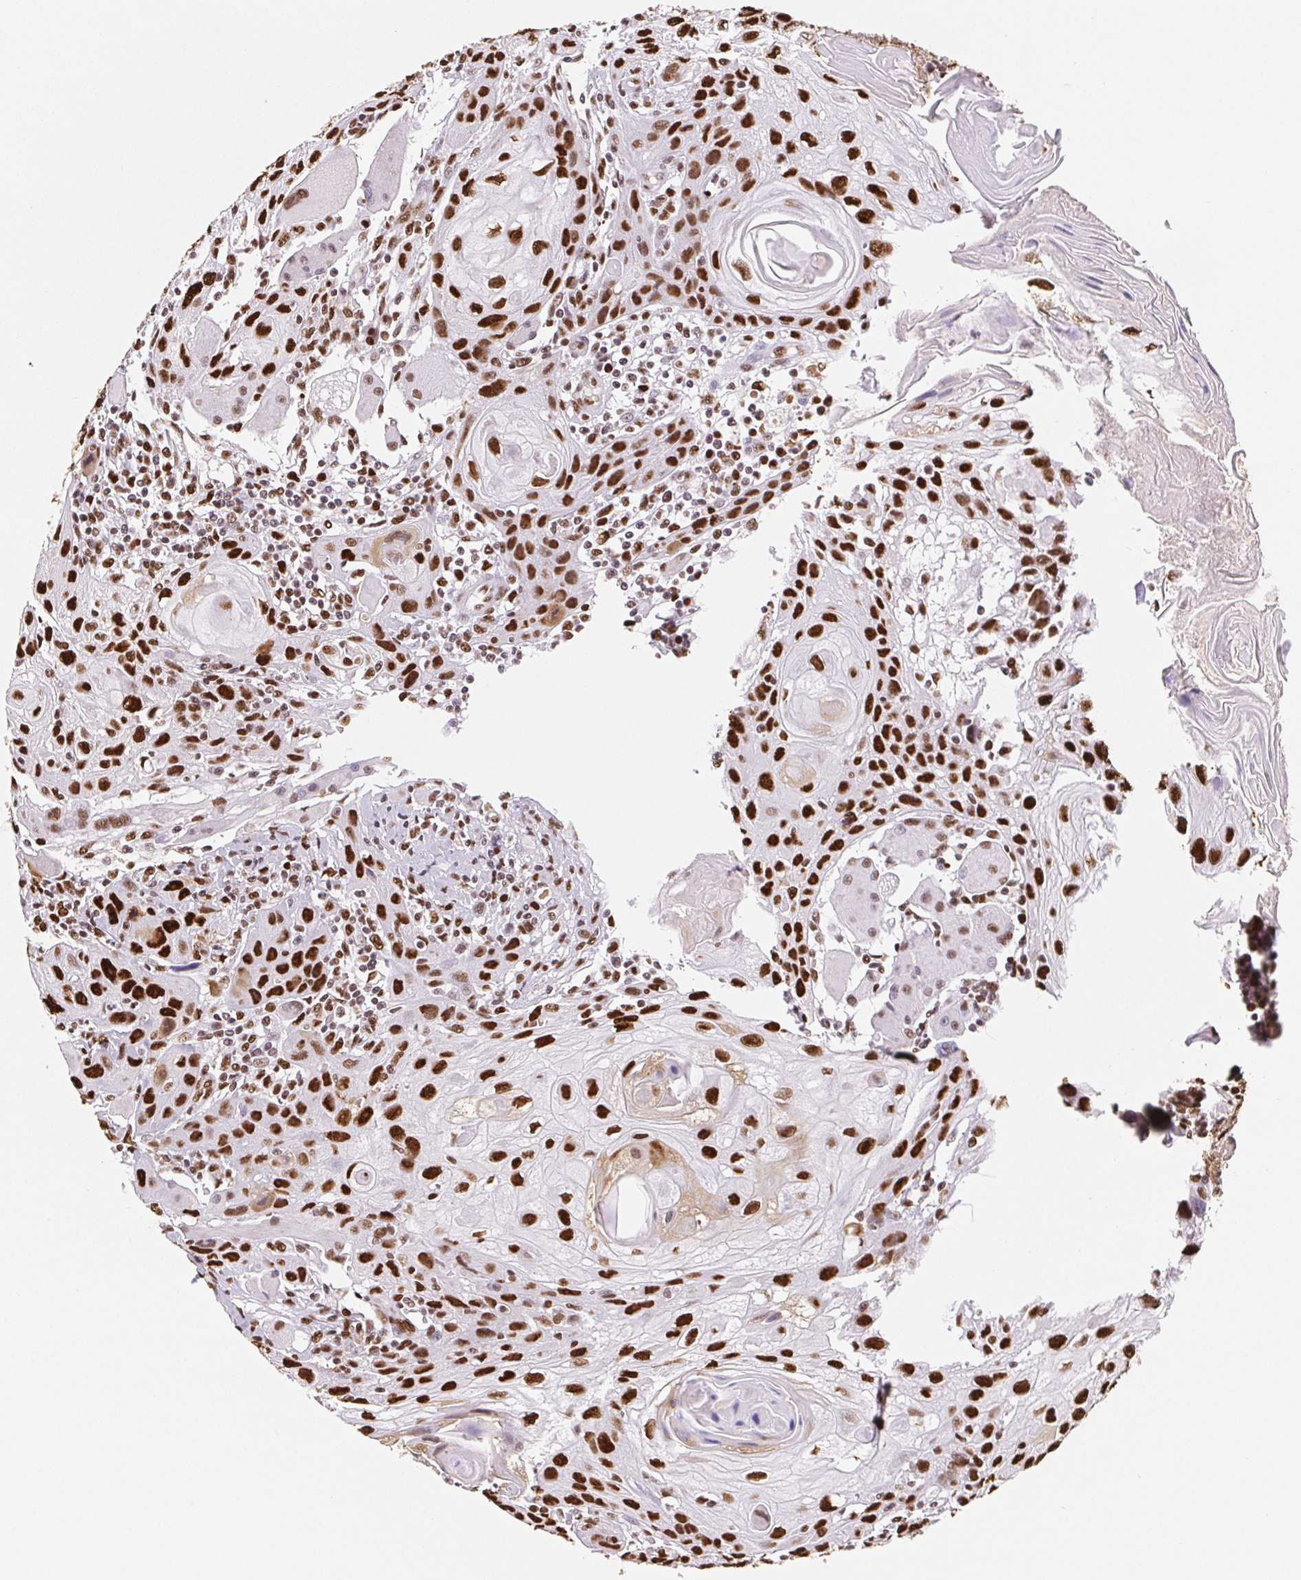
{"staining": {"intensity": "strong", "quantity": ">75%", "location": "nuclear"}, "tissue": "head and neck cancer", "cell_type": "Tumor cells", "image_type": "cancer", "snomed": [{"axis": "morphology", "description": "Squamous cell carcinoma, NOS"}, {"axis": "topography", "description": "Oral tissue"}, {"axis": "topography", "description": "Head-Neck"}], "caption": "The immunohistochemical stain labels strong nuclear staining in tumor cells of head and neck cancer (squamous cell carcinoma) tissue.", "gene": "SET", "patient": {"sex": "male", "age": 58}}